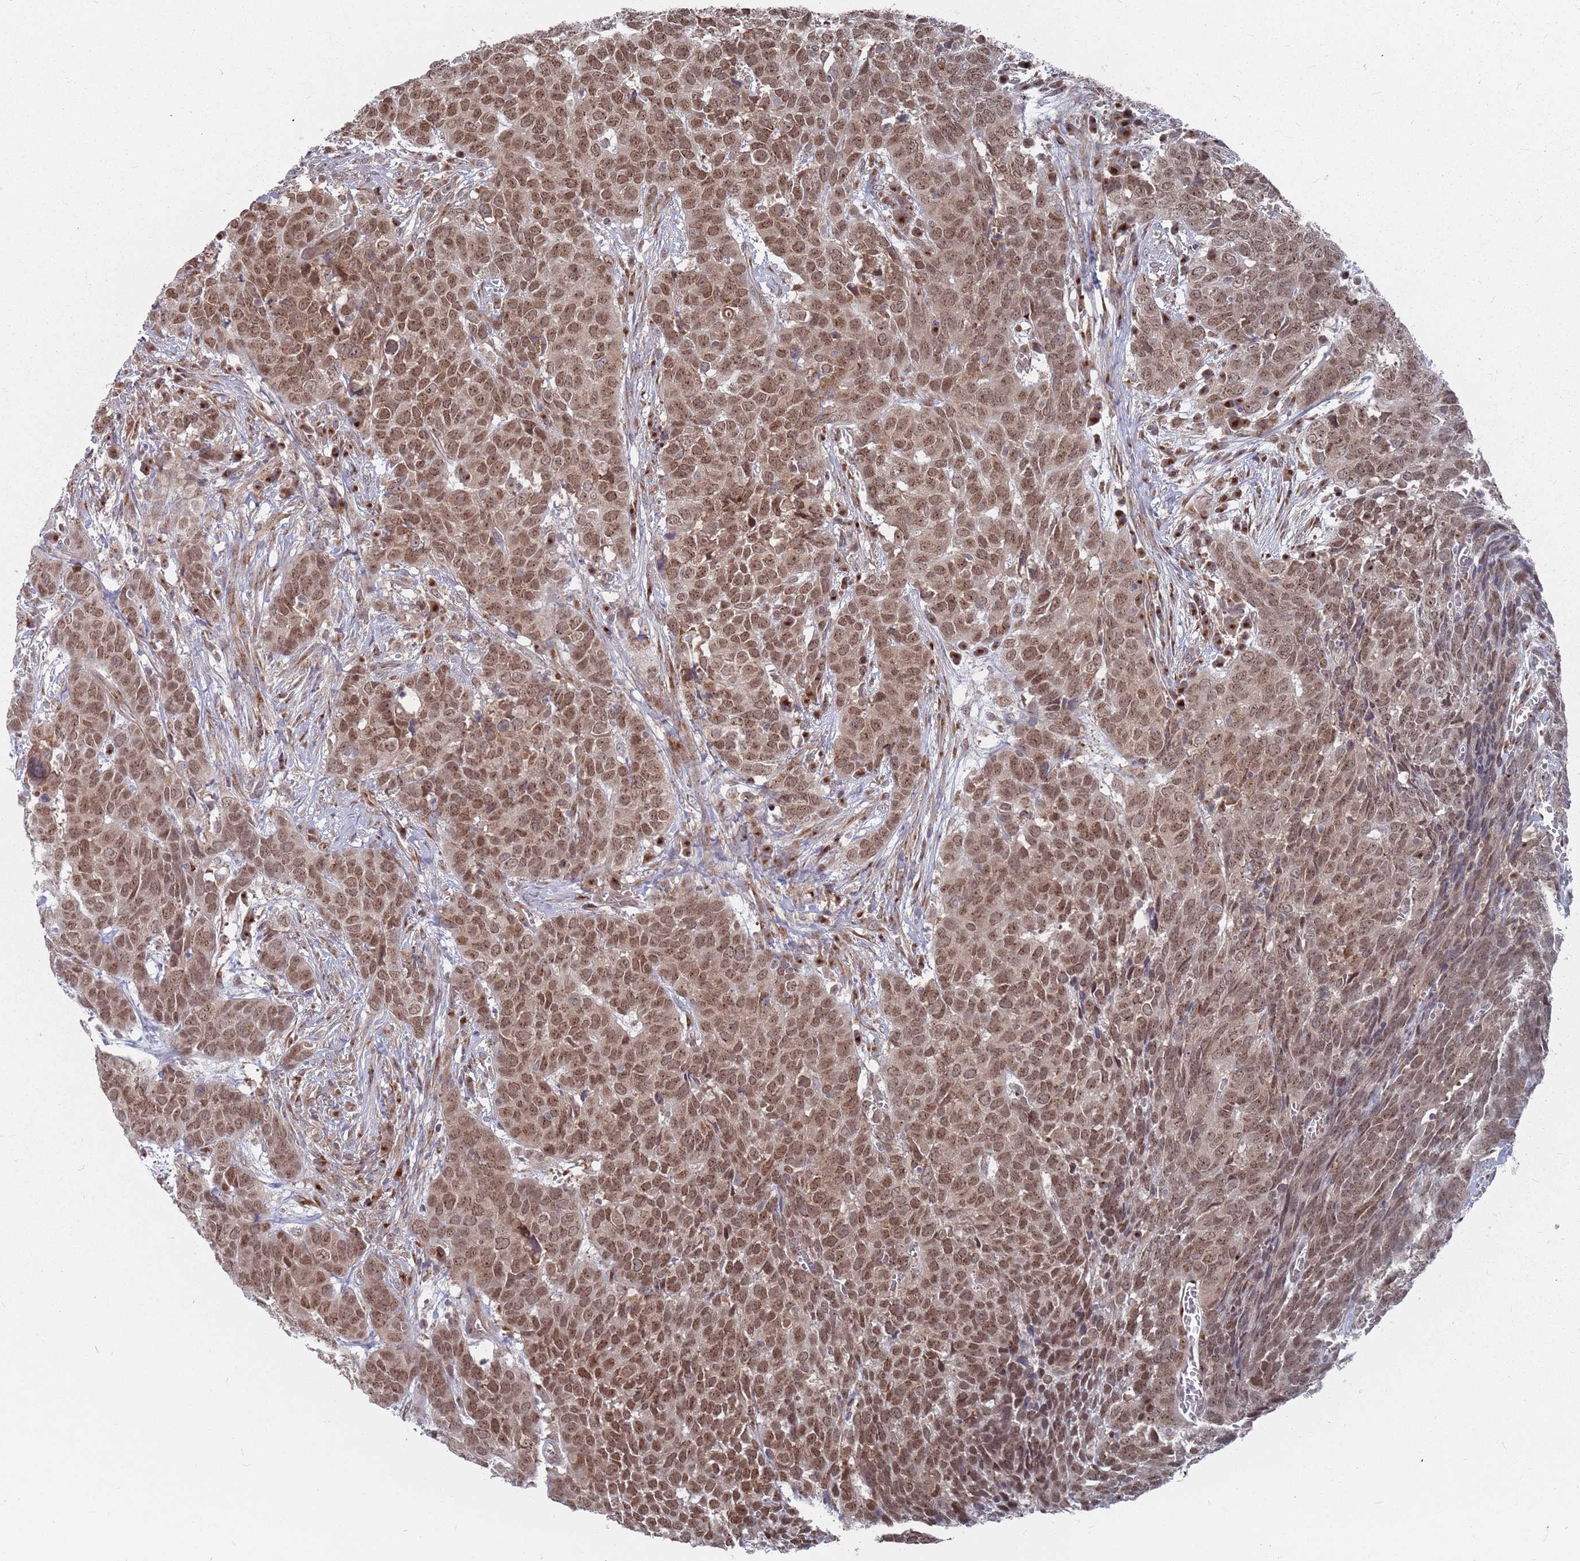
{"staining": {"intensity": "moderate", "quantity": ">75%", "location": "cytoplasmic/membranous,nuclear"}, "tissue": "head and neck cancer", "cell_type": "Tumor cells", "image_type": "cancer", "snomed": [{"axis": "morphology", "description": "Squamous cell carcinoma, NOS"}, {"axis": "topography", "description": "Head-Neck"}], "caption": "This is a micrograph of IHC staining of head and neck squamous cell carcinoma, which shows moderate staining in the cytoplasmic/membranous and nuclear of tumor cells.", "gene": "FMO4", "patient": {"sex": "male", "age": 66}}